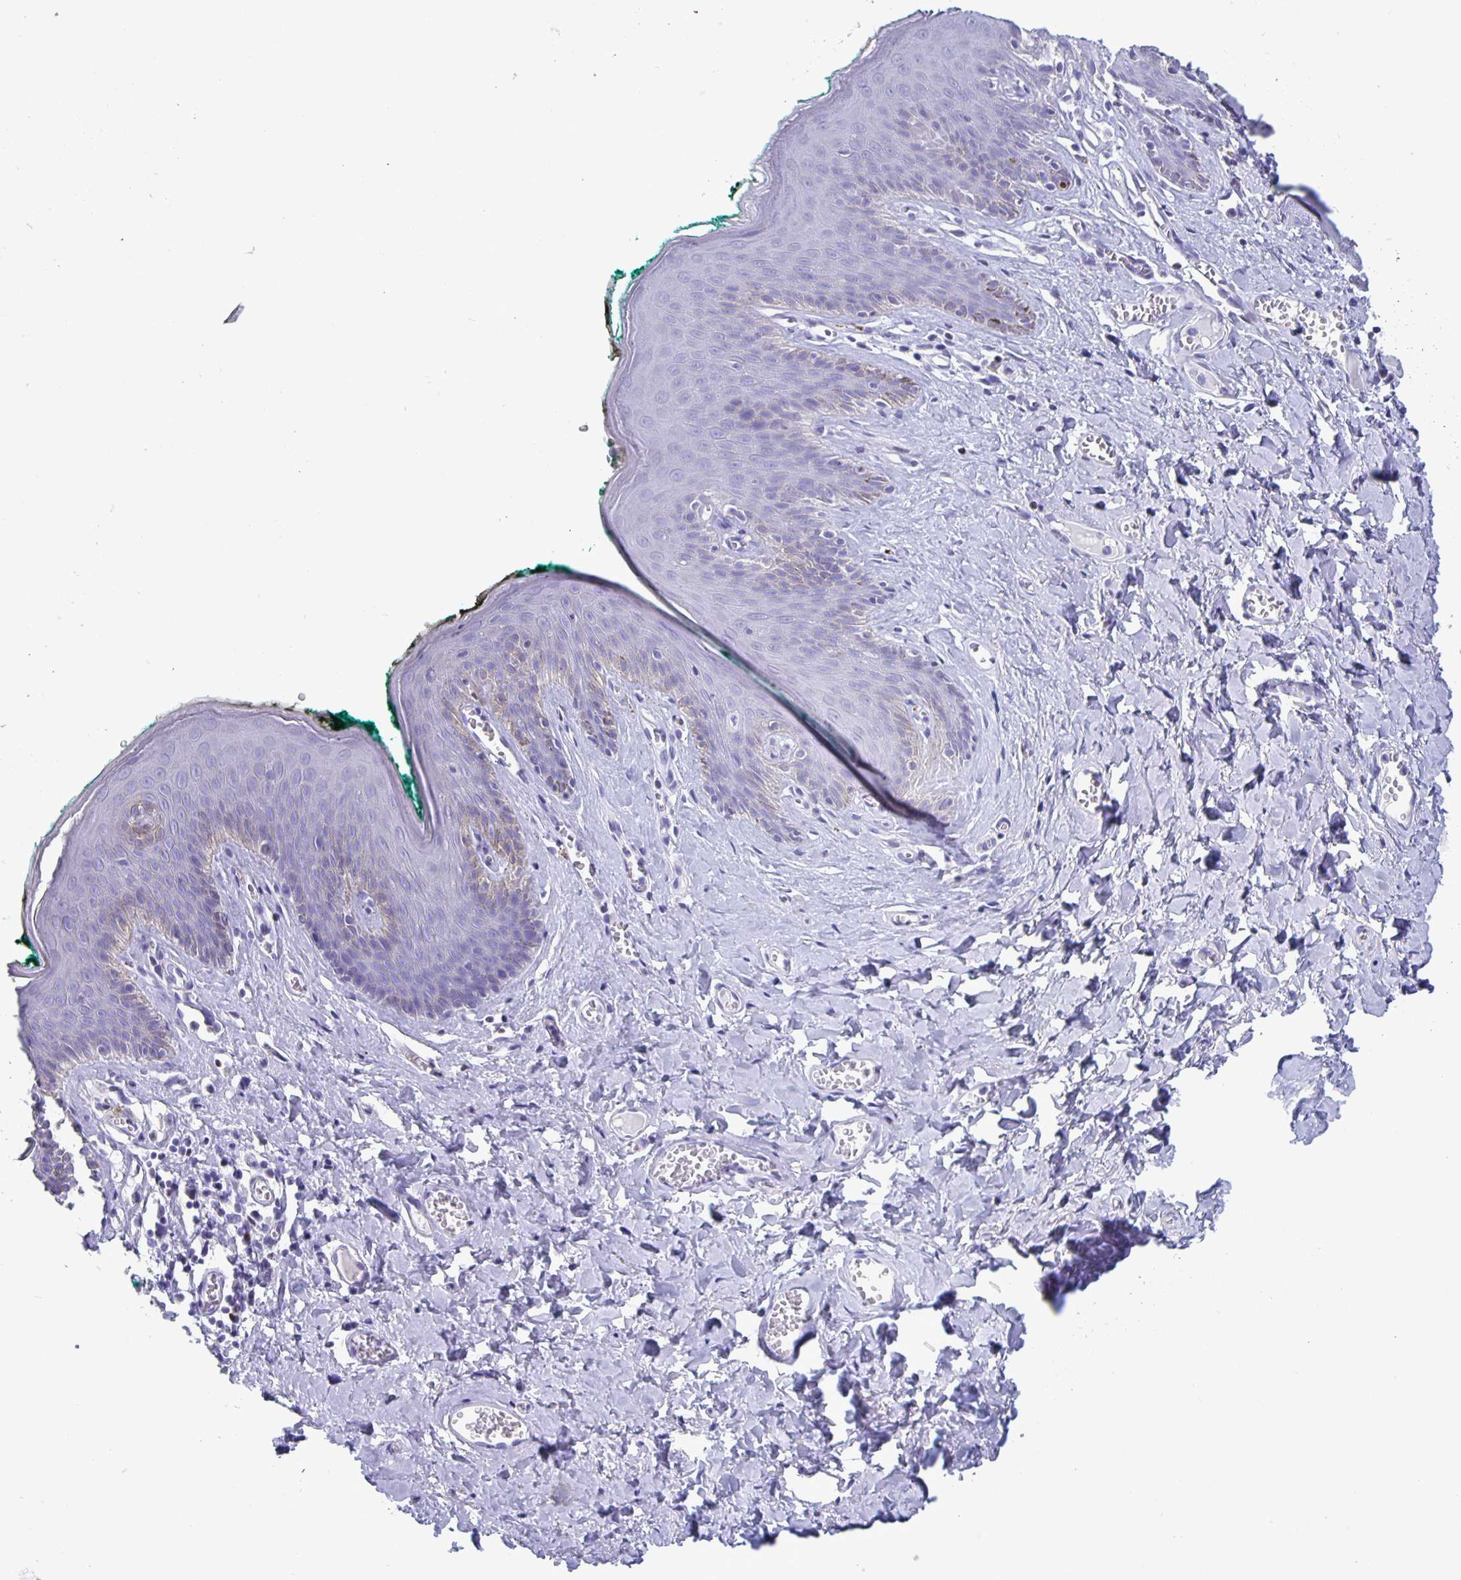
{"staining": {"intensity": "negative", "quantity": "none", "location": "none"}, "tissue": "skin", "cell_type": "Epidermal cells", "image_type": "normal", "snomed": [{"axis": "morphology", "description": "Normal tissue, NOS"}, {"axis": "topography", "description": "Vulva"}, {"axis": "topography", "description": "Peripheral nerve tissue"}], "caption": "IHC image of benign skin: skin stained with DAB (3,3'-diaminobenzidine) displays no significant protein expression in epidermal cells.", "gene": "SATB2", "patient": {"sex": "female", "age": 66}}